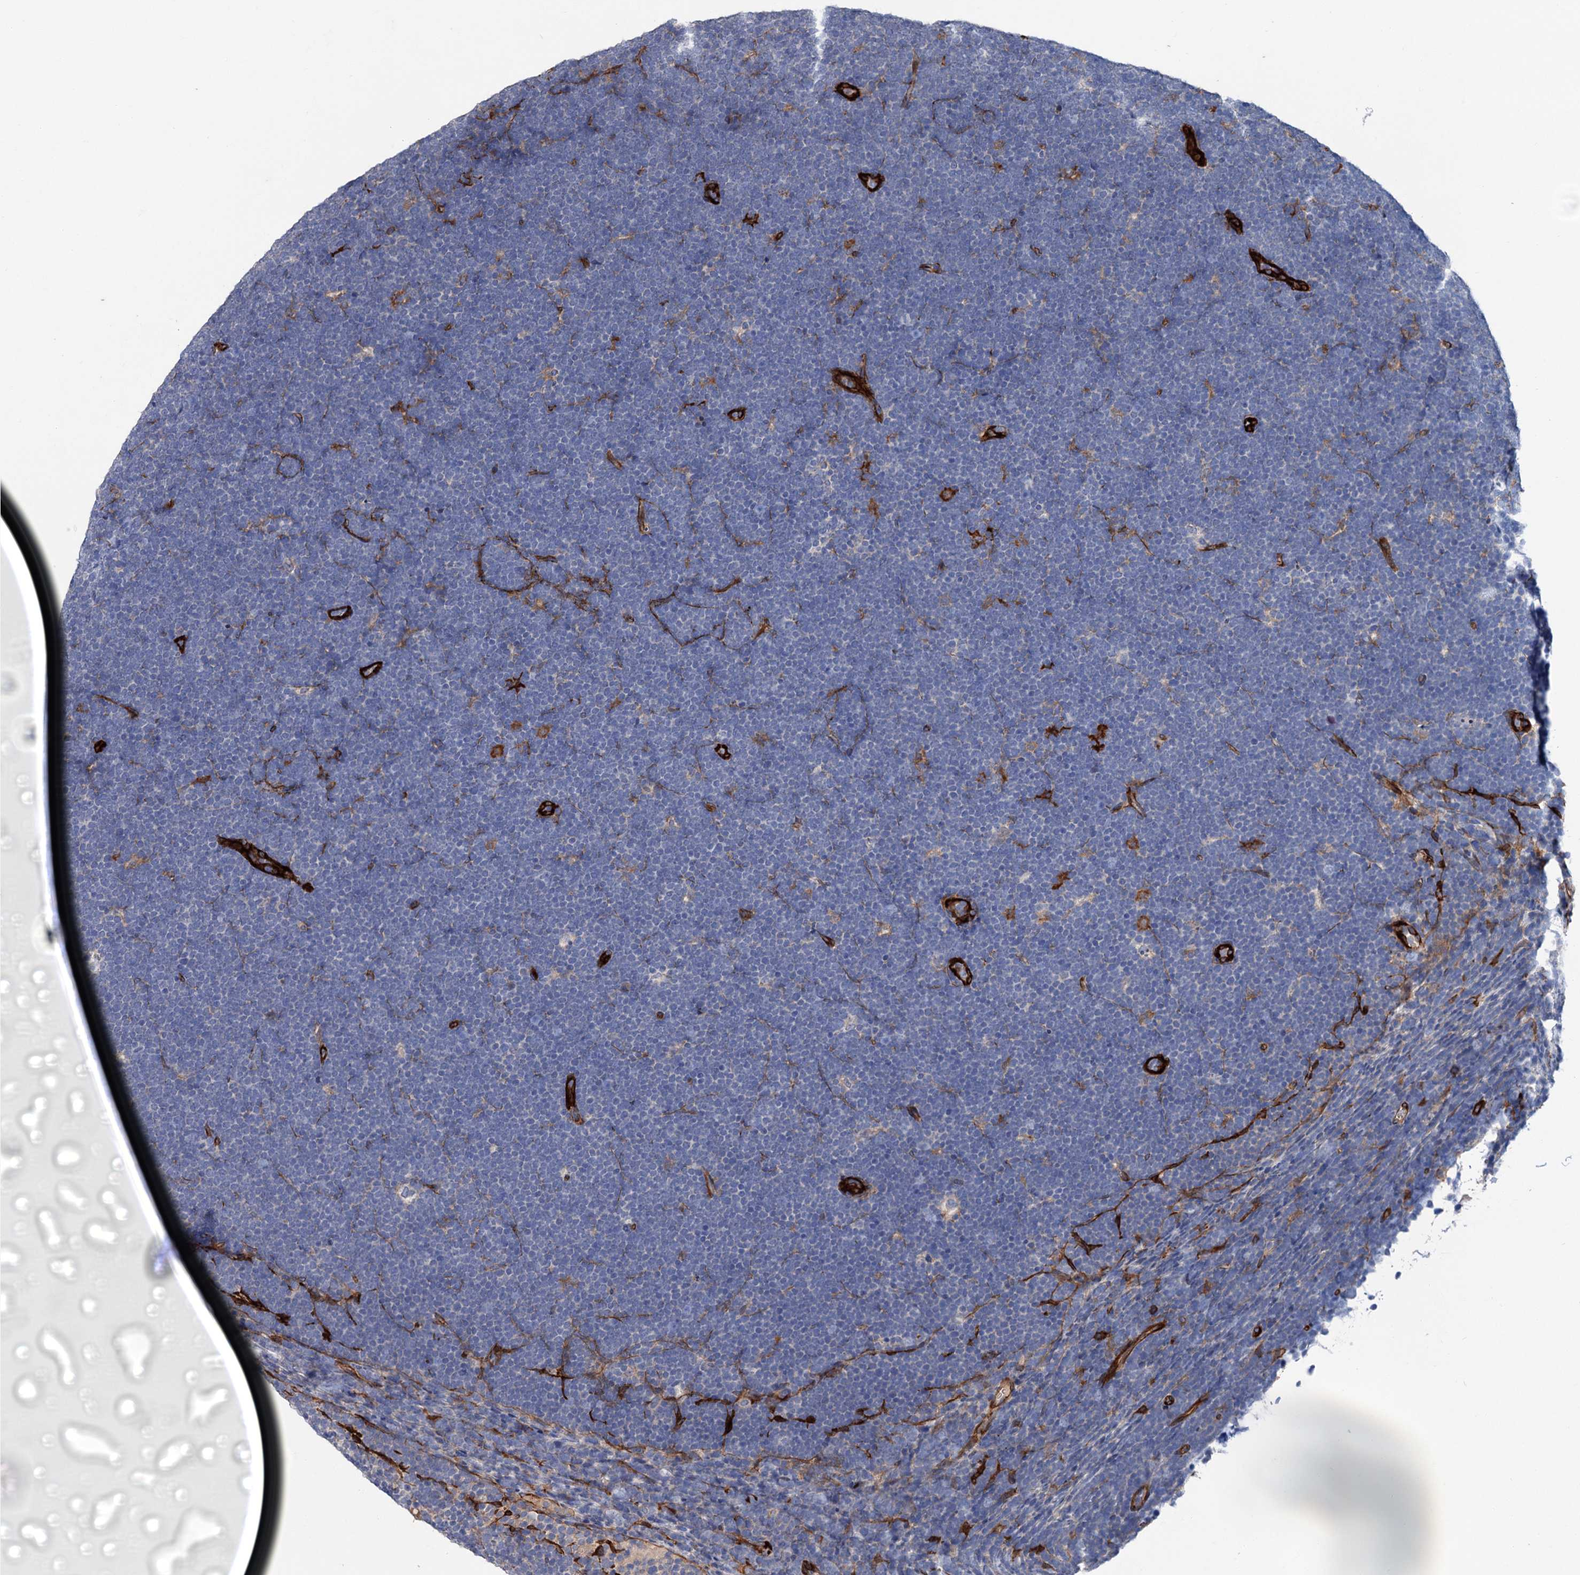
{"staining": {"intensity": "negative", "quantity": "none", "location": "none"}, "tissue": "lymphoma", "cell_type": "Tumor cells", "image_type": "cancer", "snomed": [{"axis": "morphology", "description": "Malignant lymphoma, non-Hodgkin's type, High grade"}, {"axis": "topography", "description": "Lymph node"}], "caption": "A photomicrograph of malignant lymphoma, non-Hodgkin's type (high-grade) stained for a protein displays no brown staining in tumor cells.", "gene": "TMTC3", "patient": {"sex": "male", "age": 13}}